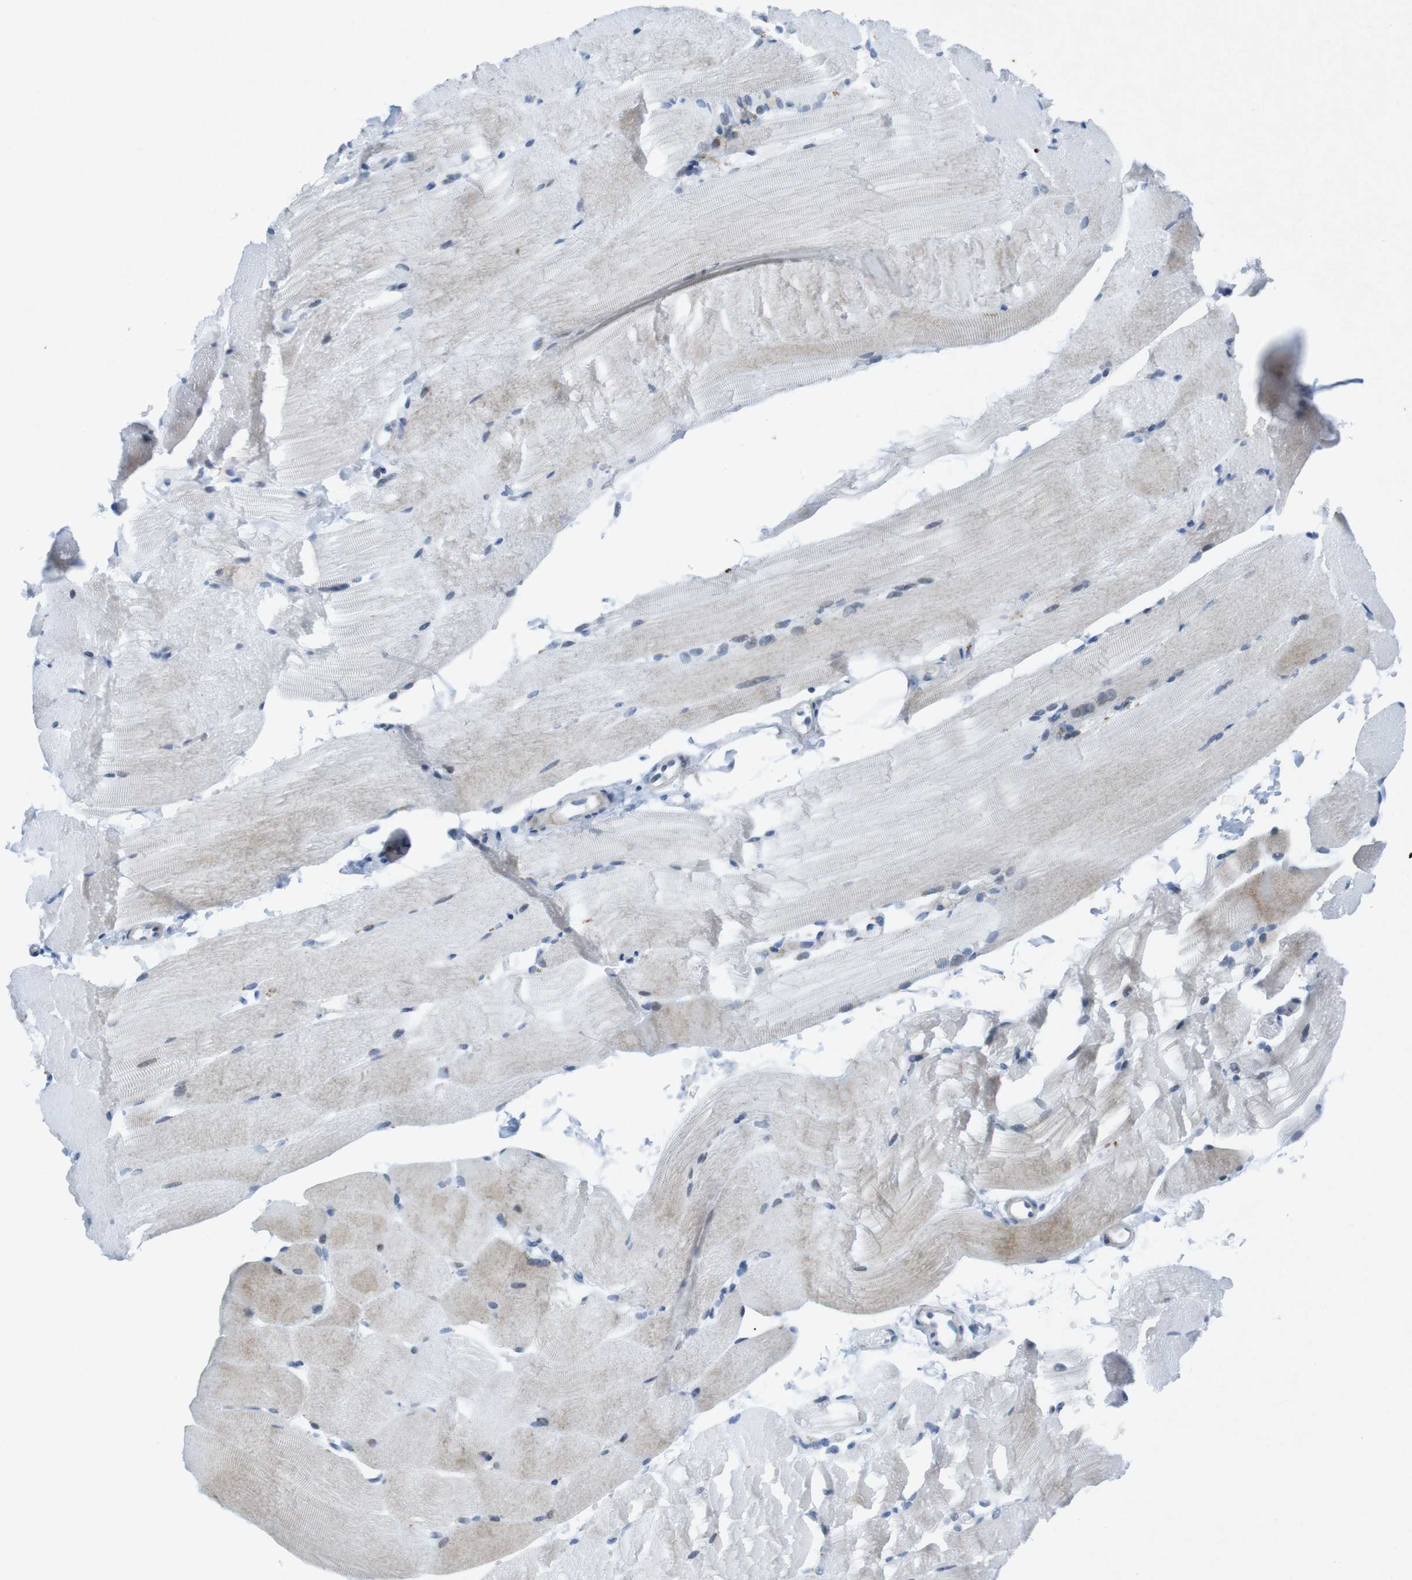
{"staining": {"intensity": "weak", "quantity": "<25%", "location": "cytoplasmic/membranous"}, "tissue": "skeletal muscle", "cell_type": "Myocytes", "image_type": "normal", "snomed": [{"axis": "morphology", "description": "Normal tissue, NOS"}, {"axis": "topography", "description": "Skeletal muscle"}, {"axis": "topography", "description": "Parathyroid gland"}], "caption": "DAB (3,3'-diaminobenzidine) immunohistochemical staining of unremarkable human skeletal muscle demonstrates no significant staining in myocytes. (DAB IHC, high magnification).", "gene": "CHAF1A", "patient": {"sex": "female", "age": 37}}